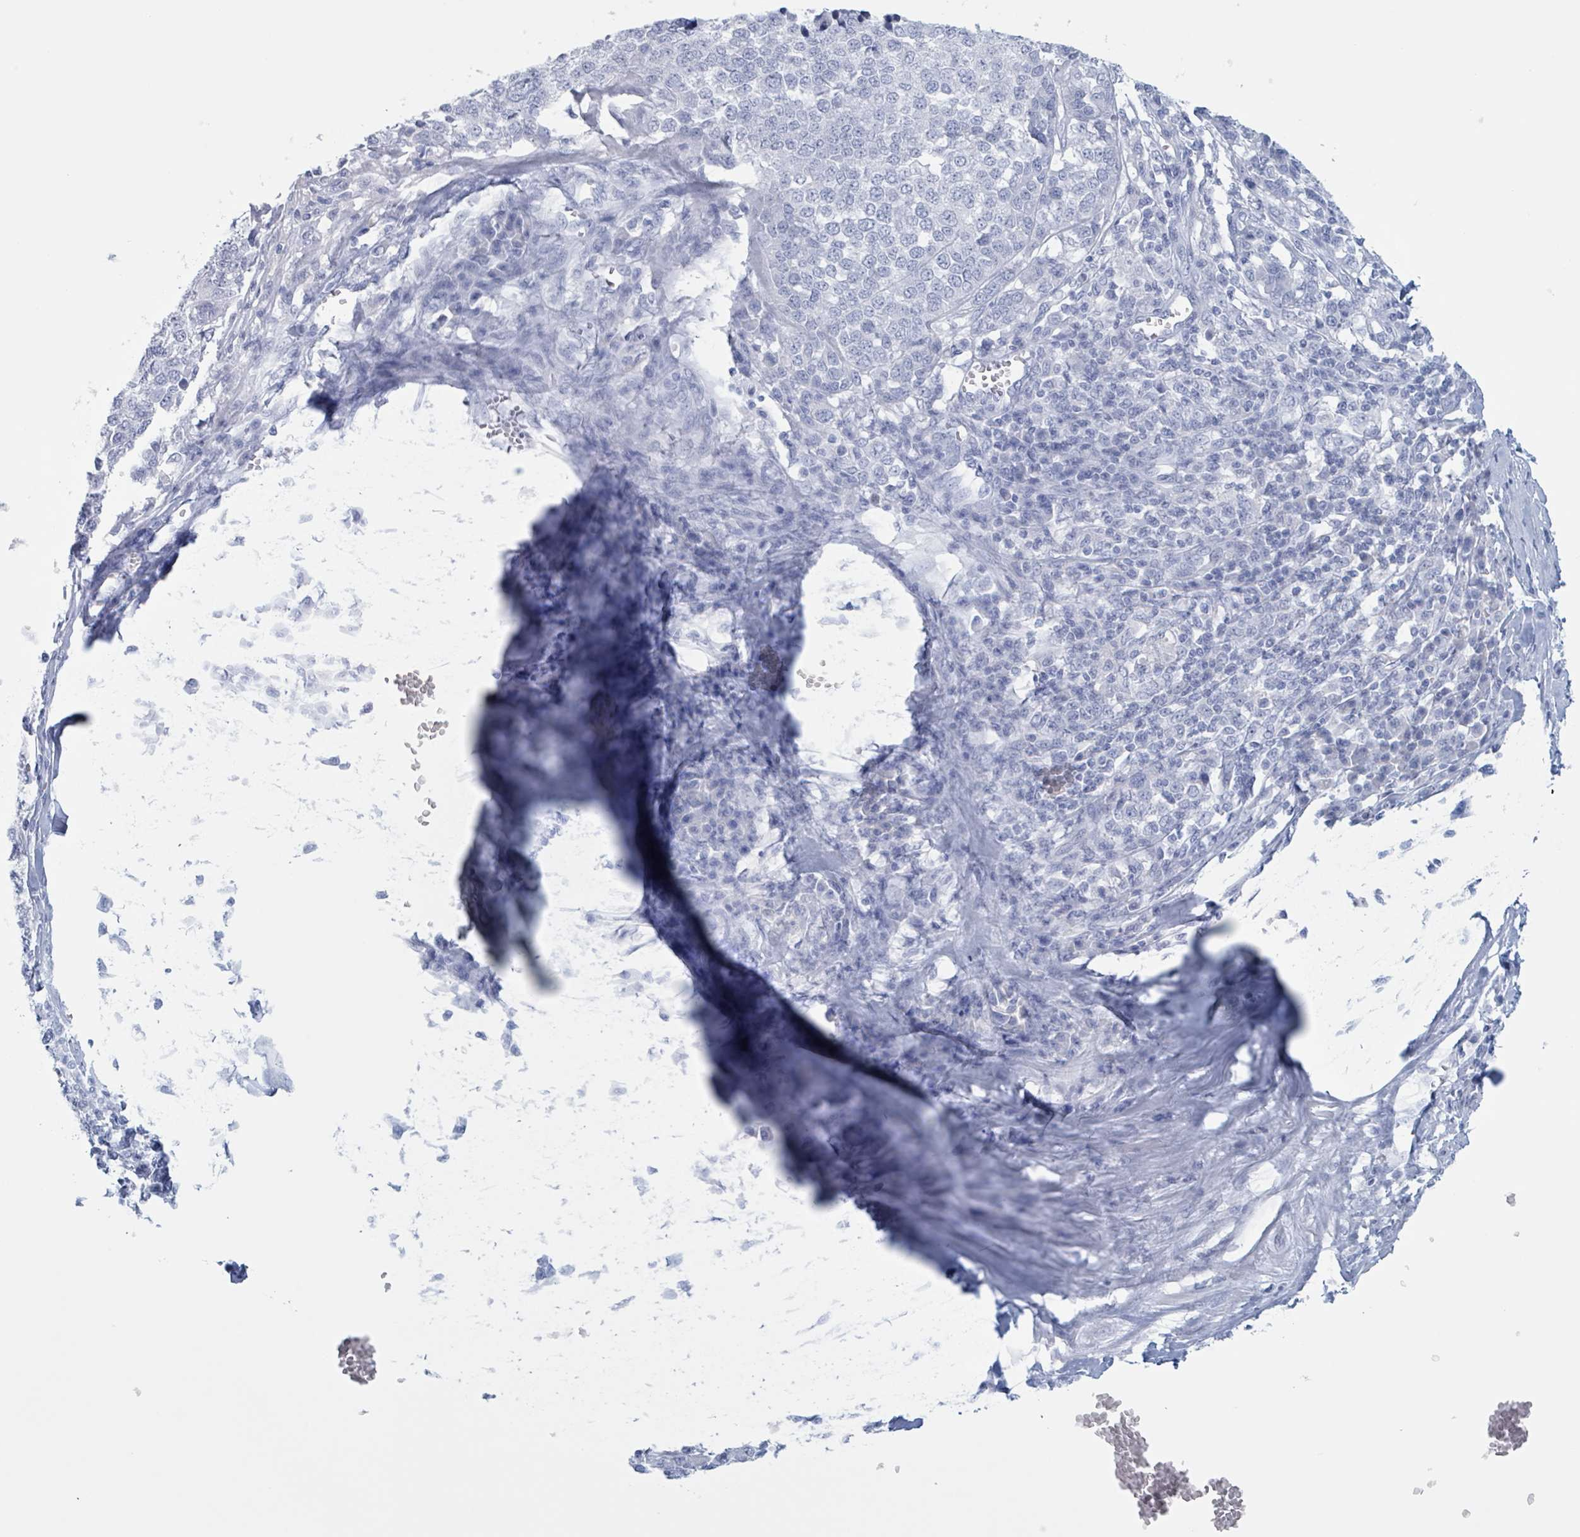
{"staining": {"intensity": "negative", "quantity": "none", "location": "none"}, "tissue": "melanoma", "cell_type": "Tumor cells", "image_type": "cancer", "snomed": [{"axis": "morphology", "description": "Malignant melanoma, Metastatic site"}, {"axis": "topography", "description": "Lymph node"}], "caption": "This is a image of immunohistochemistry (IHC) staining of malignant melanoma (metastatic site), which shows no staining in tumor cells. Nuclei are stained in blue.", "gene": "KLK4", "patient": {"sex": "male", "age": 44}}